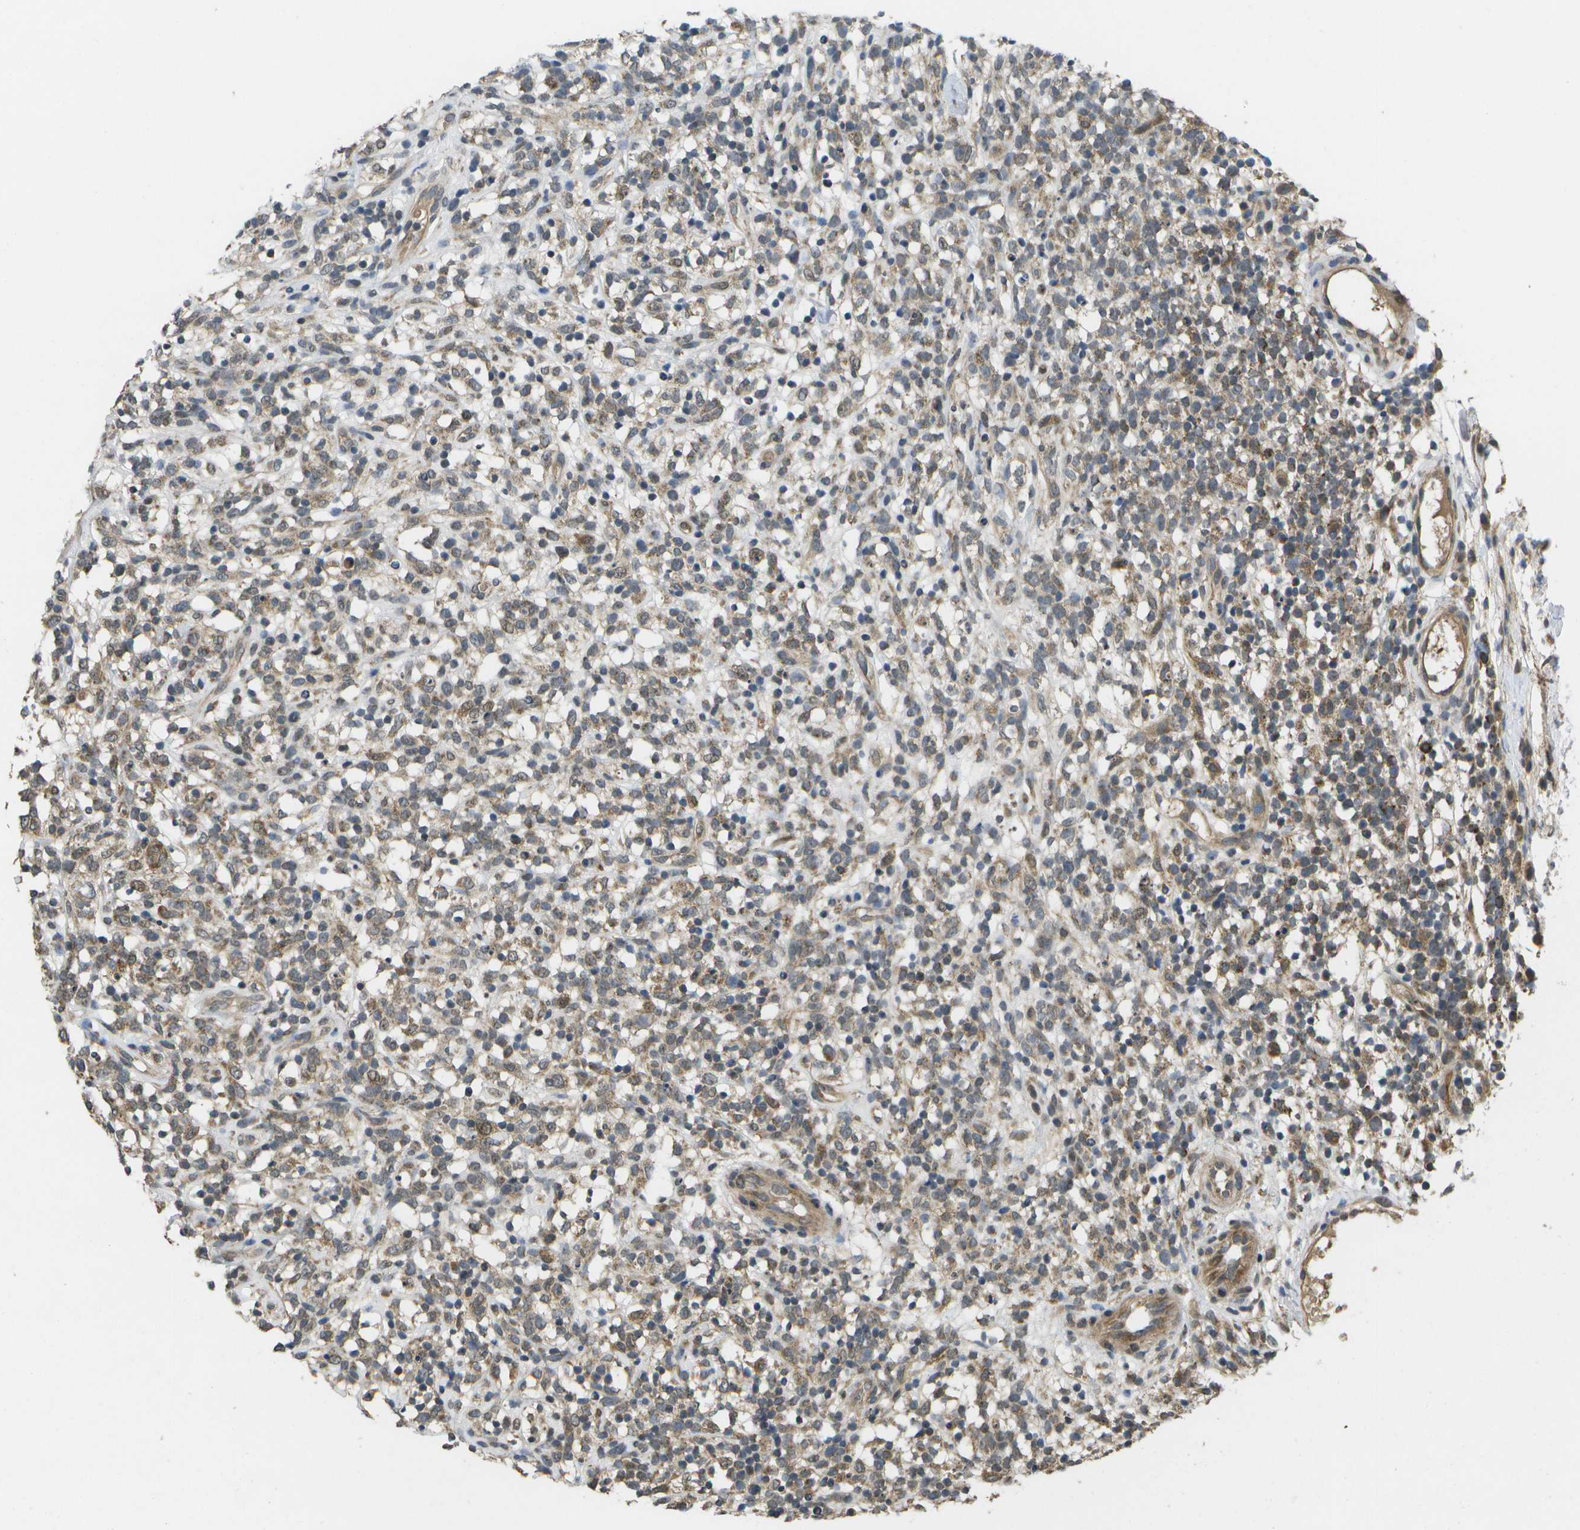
{"staining": {"intensity": "weak", "quantity": ">75%", "location": "cytoplasmic/membranous"}, "tissue": "lymphoma", "cell_type": "Tumor cells", "image_type": "cancer", "snomed": [{"axis": "morphology", "description": "Malignant lymphoma, non-Hodgkin's type, High grade"}, {"axis": "topography", "description": "Lymph node"}], "caption": "Weak cytoplasmic/membranous staining for a protein is identified in about >75% of tumor cells of malignant lymphoma, non-Hodgkin's type (high-grade) using immunohistochemistry.", "gene": "ALAS1", "patient": {"sex": "female", "age": 73}}